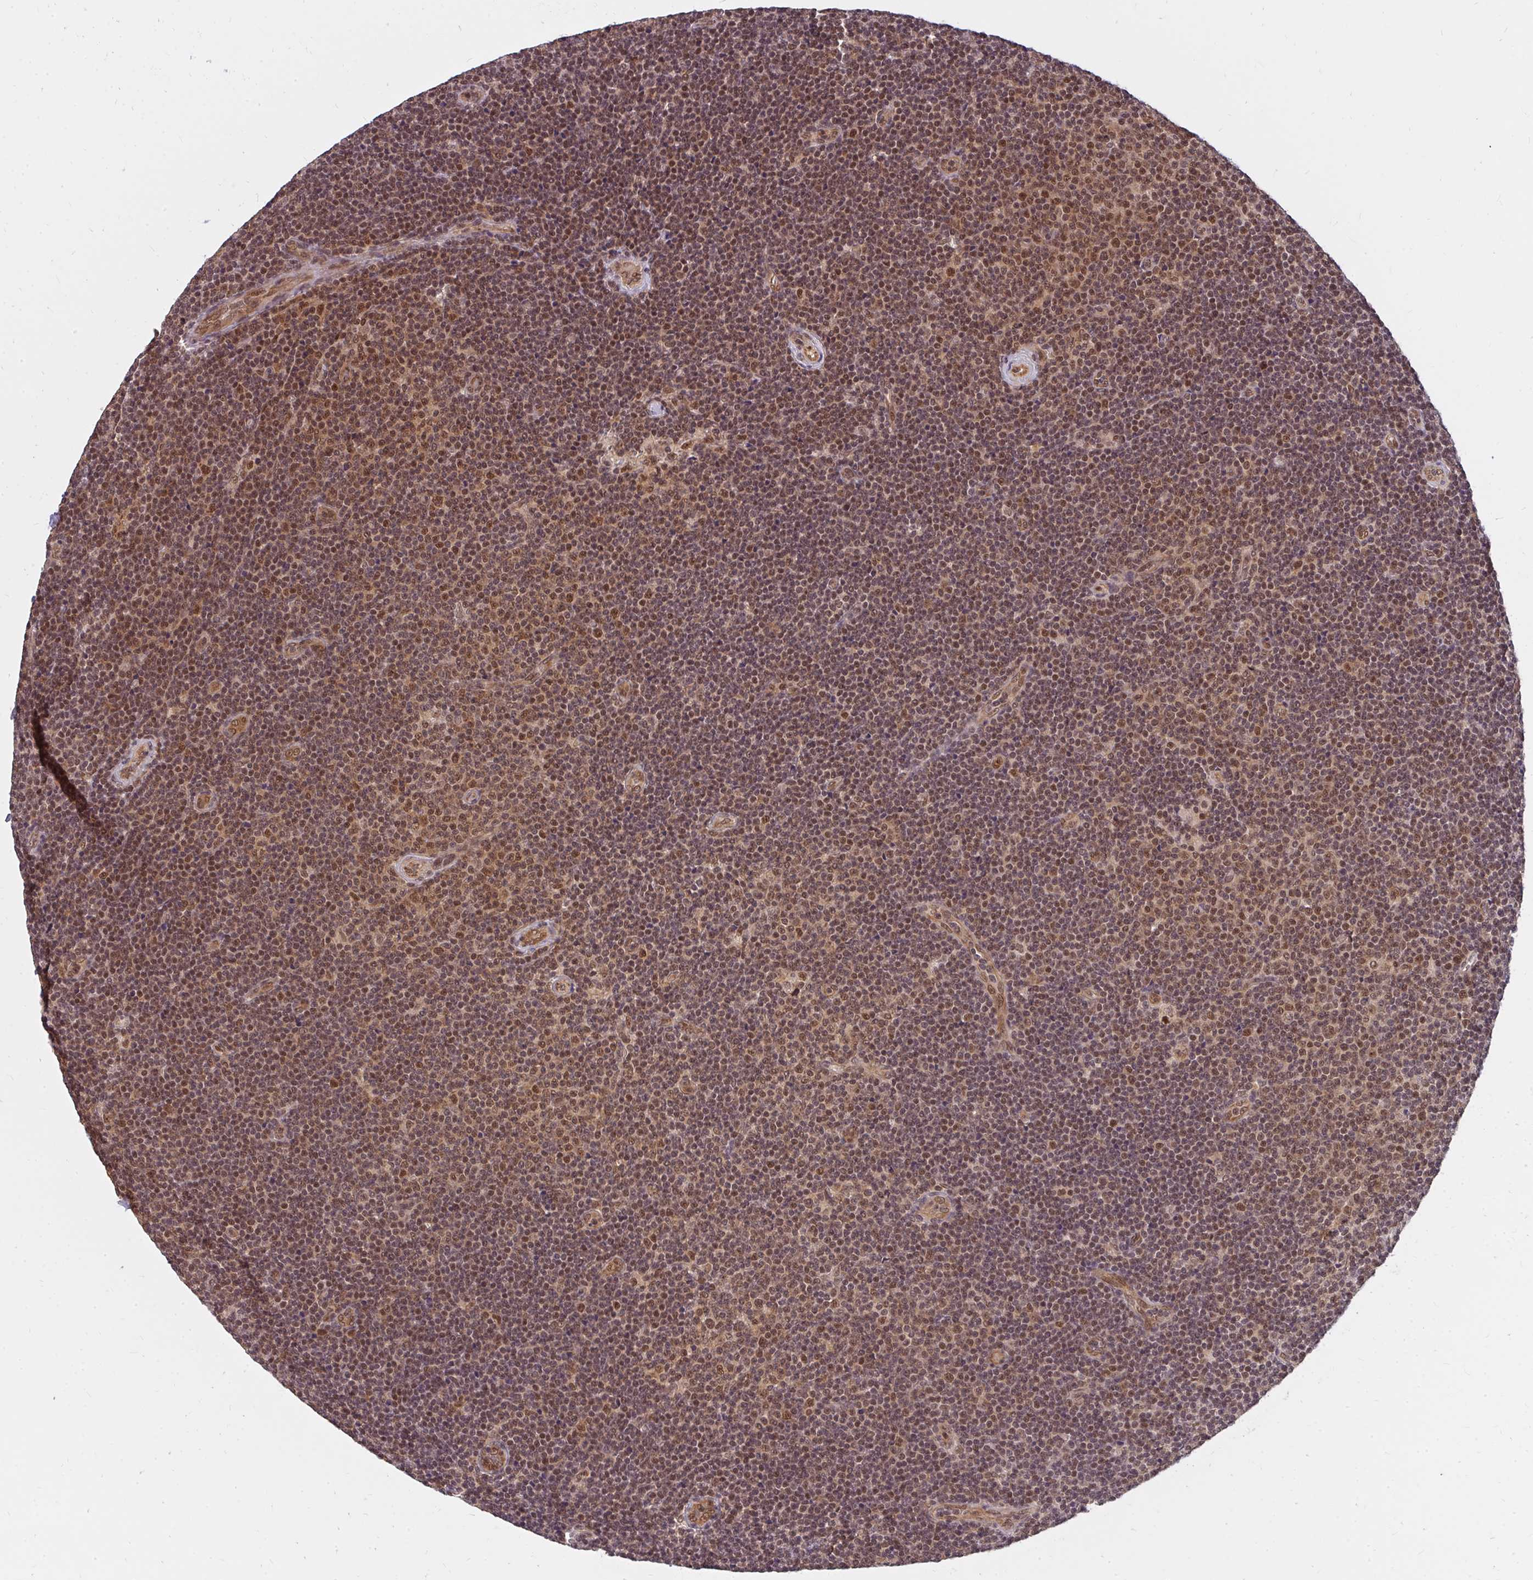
{"staining": {"intensity": "moderate", "quantity": ">75%", "location": "cytoplasmic/membranous,nuclear"}, "tissue": "lymphoma", "cell_type": "Tumor cells", "image_type": "cancer", "snomed": [{"axis": "morphology", "description": "Malignant lymphoma, non-Hodgkin's type, Low grade"}, {"axis": "topography", "description": "Lymph node"}], "caption": "Lymphoma was stained to show a protein in brown. There is medium levels of moderate cytoplasmic/membranous and nuclear positivity in approximately >75% of tumor cells. Using DAB (brown) and hematoxylin (blue) stains, captured at high magnification using brightfield microscopy.", "gene": "GTF3C6", "patient": {"sex": "male", "age": 48}}